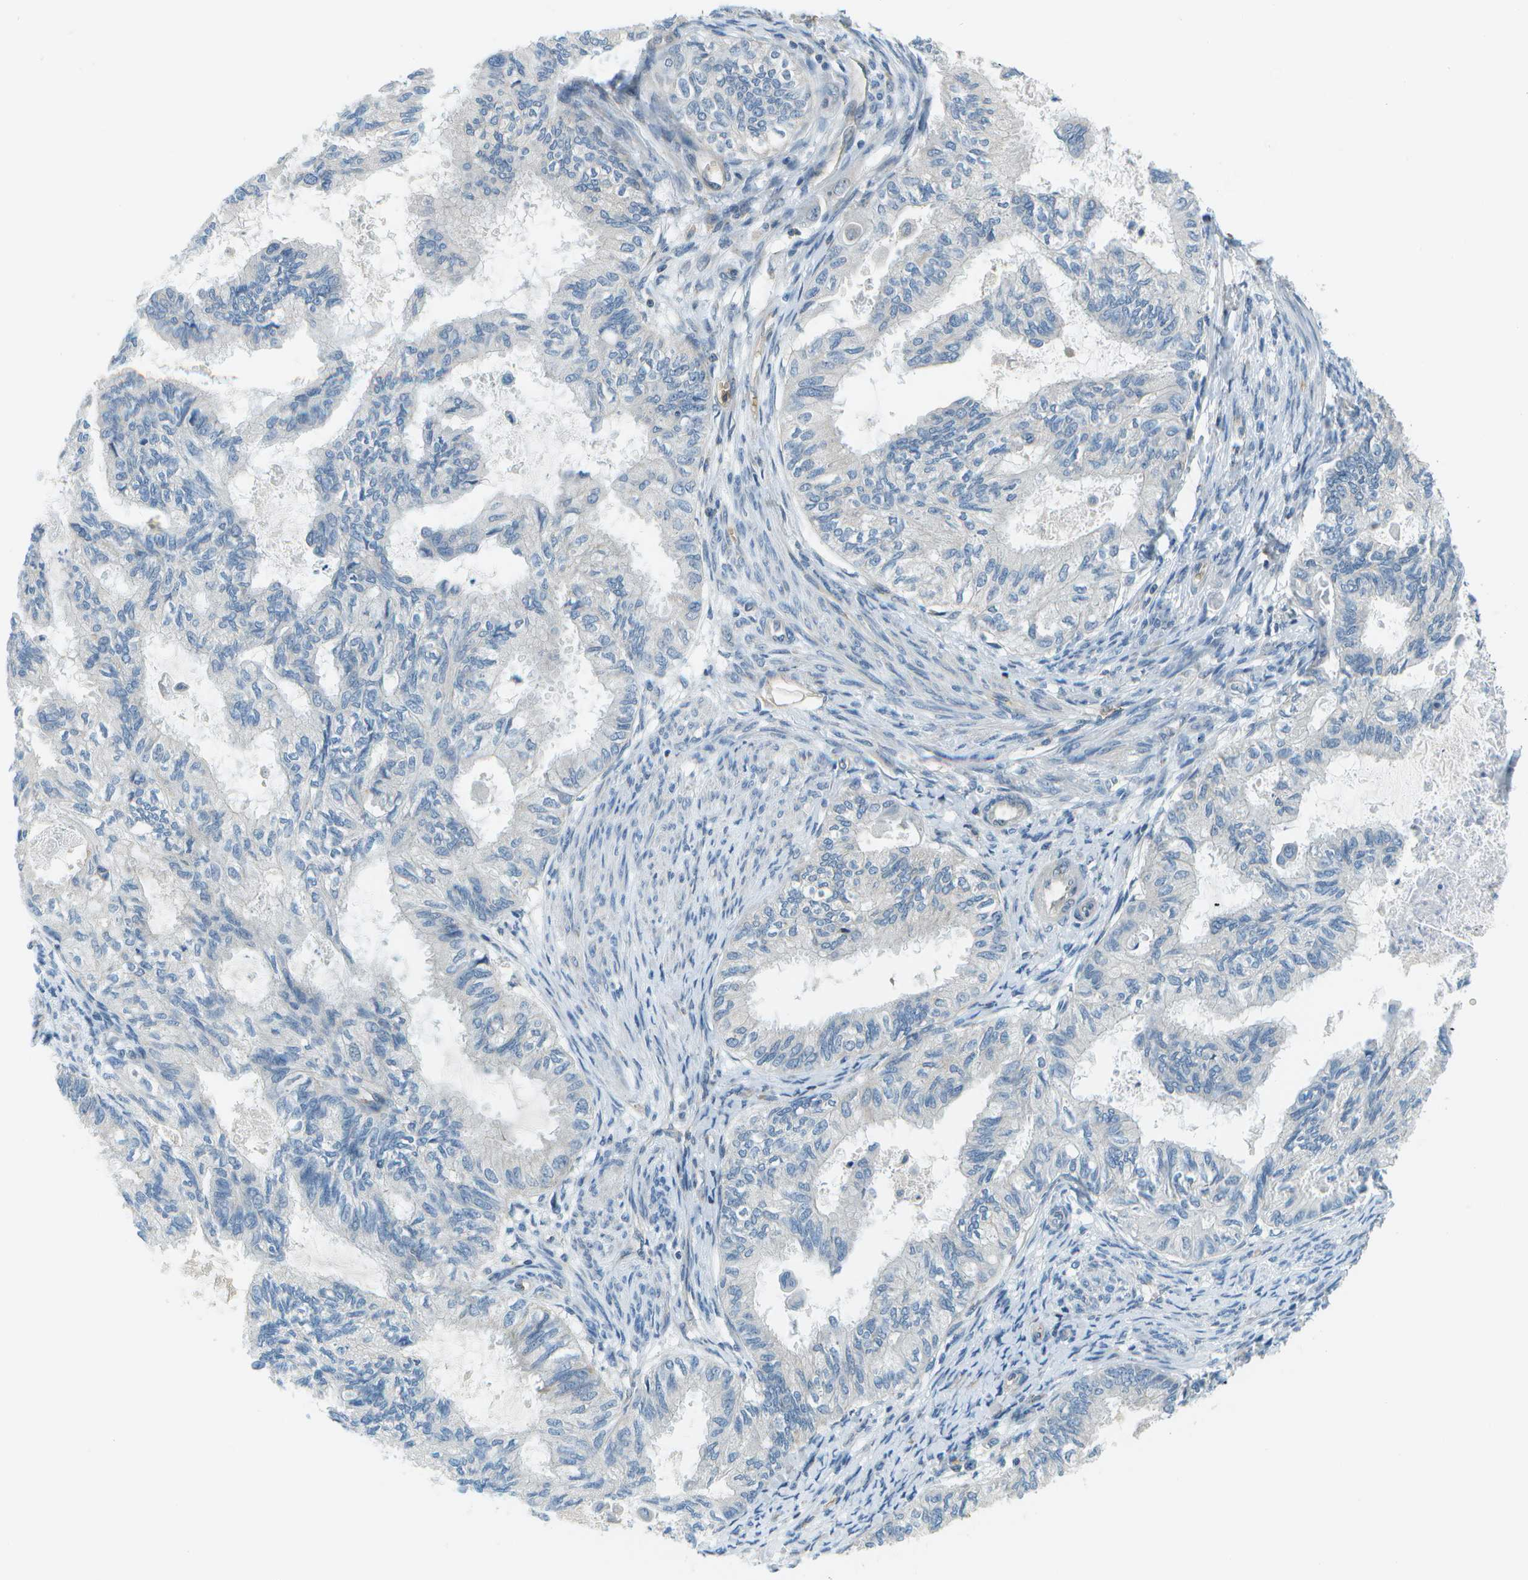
{"staining": {"intensity": "negative", "quantity": "none", "location": "none"}, "tissue": "cervical cancer", "cell_type": "Tumor cells", "image_type": "cancer", "snomed": [{"axis": "morphology", "description": "Normal tissue, NOS"}, {"axis": "morphology", "description": "Adenocarcinoma, NOS"}, {"axis": "topography", "description": "Cervix"}, {"axis": "topography", "description": "Endometrium"}], "caption": "Tumor cells are negative for protein expression in human adenocarcinoma (cervical).", "gene": "CTIF", "patient": {"sex": "female", "age": 86}}